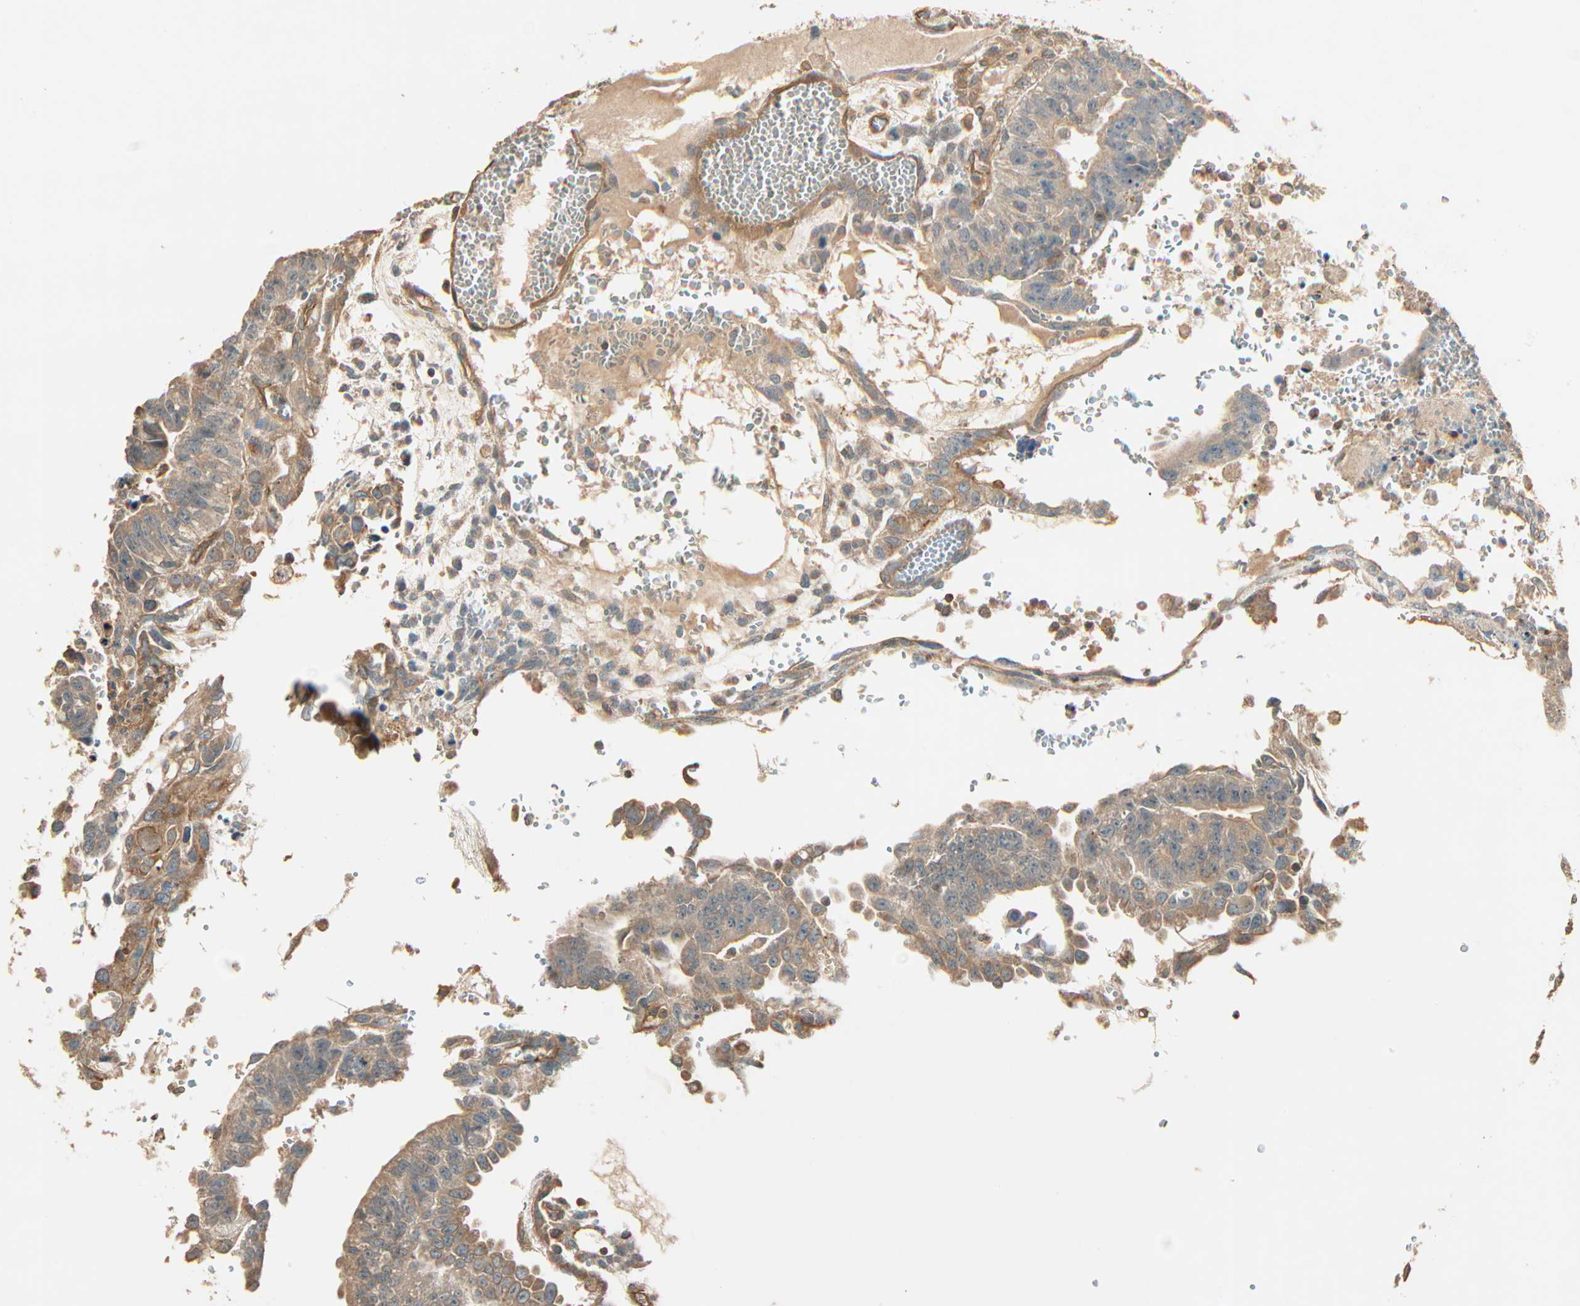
{"staining": {"intensity": "weak", "quantity": "<25%", "location": "cytoplasmic/membranous"}, "tissue": "testis cancer", "cell_type": "Tumor cells", "image_type": "cancer", "snomed": [{"axis": "morphology", "description": "Seminoma, NOS"}, {"axis": "morphology", "description": "Carcinoma, Embryonal, NOS"}, {"axis": "topography", "description": "Testis"}], "caption": "Testis cancer (embryonal carcinoma) was stained to show a protein in brown. There is no significant positivity in tumor cells.", "gene": "GALK1", "patient": {"sex": "male", "age": 52}}